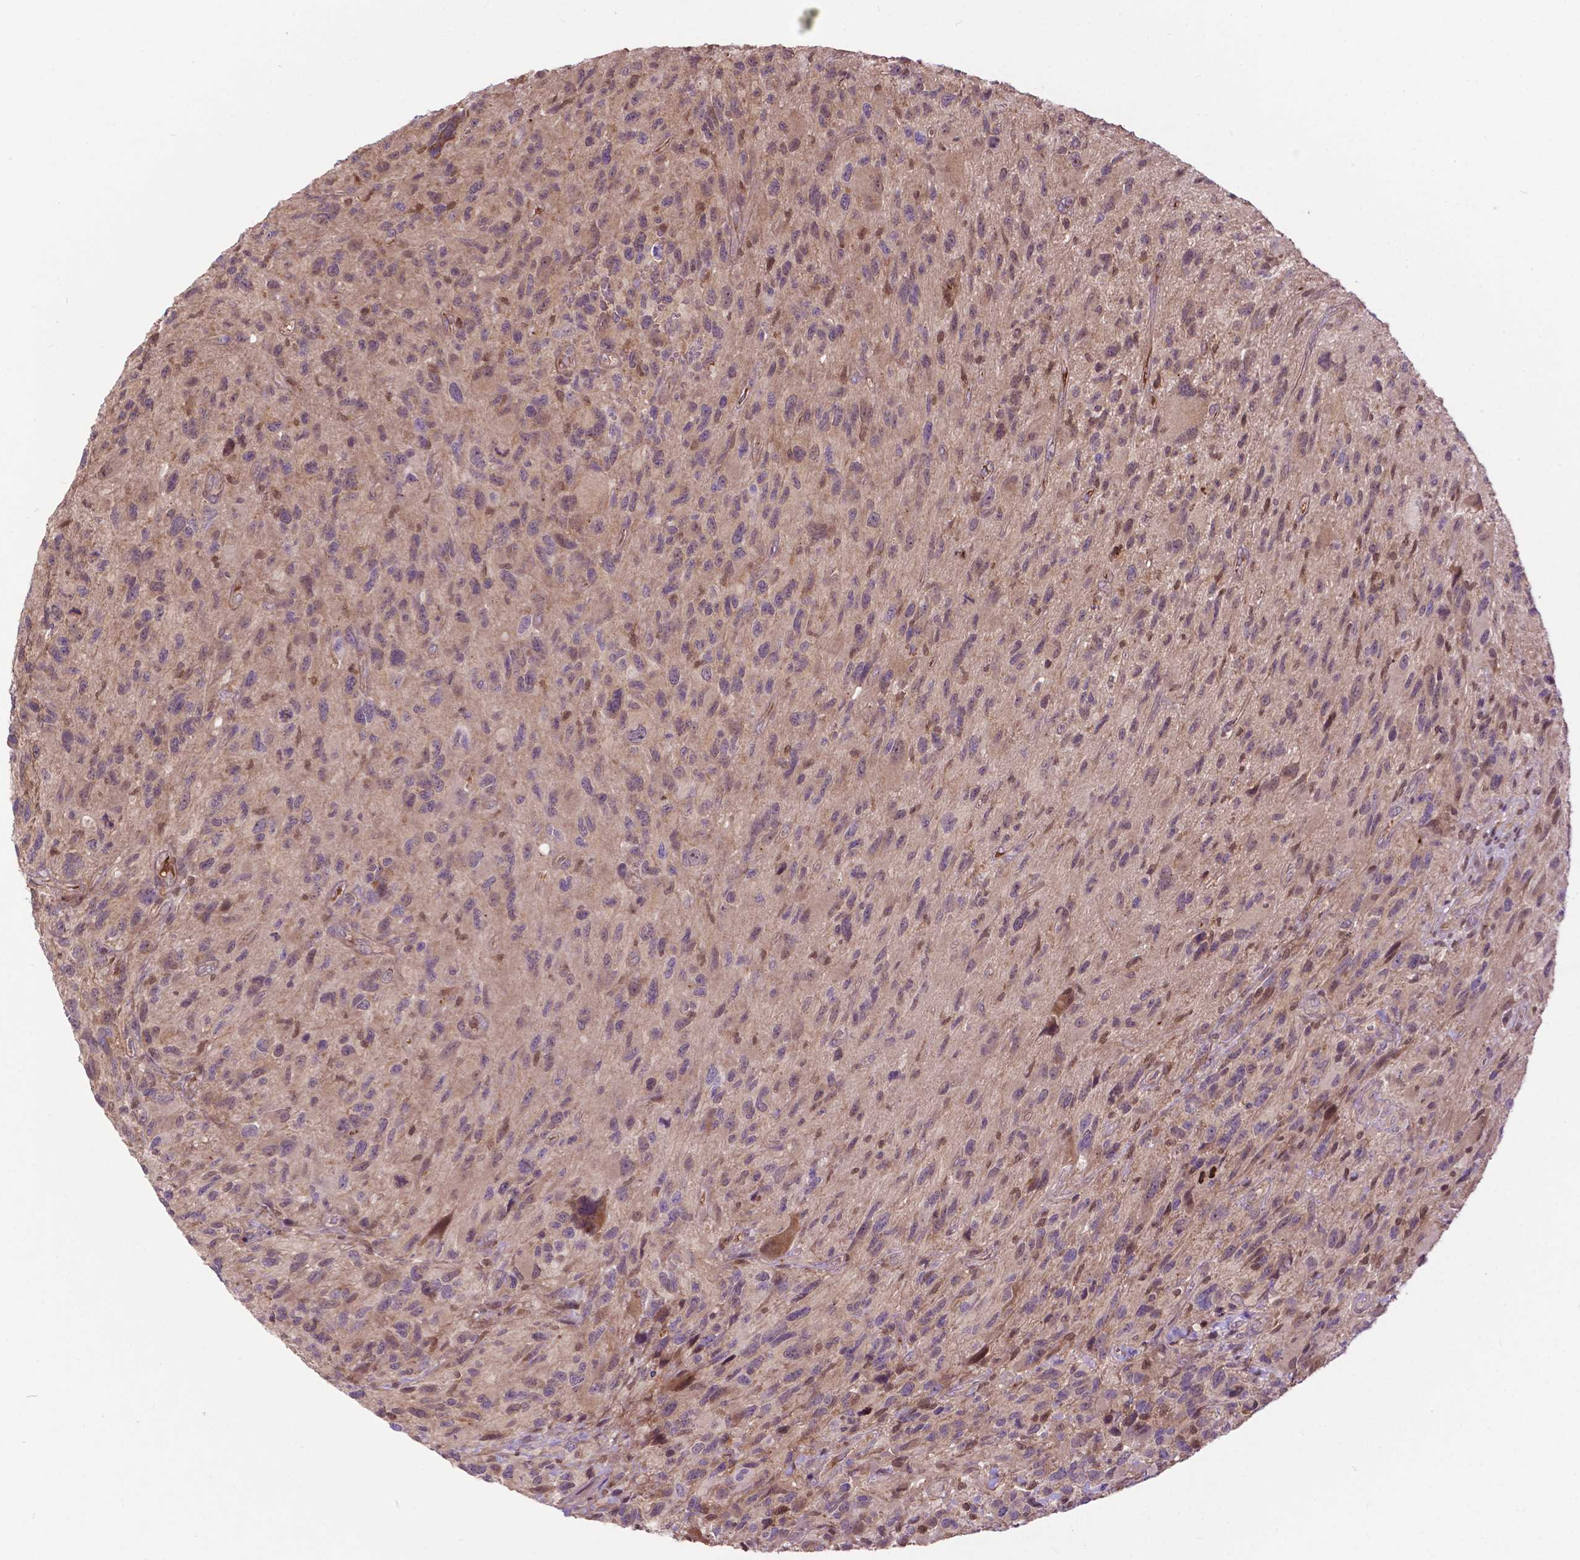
{"staining": {"intensity": "weak", "quantity": "25%-75%", "location": "cytoplasmic/membranous"}, "tissue": "glioma", "cell_type": "Tumor cells", "image_type": "cancer", "snomed": [{"axis": "morphology", "description": "Glioma, malignant, NOS"}, {"axis": "morphology", "description": "Glioma, malignant, High grade"}, {"axis": "topography", "description": "Brain"}], "caption": "IHC of human glioma exhibits low levels of weak cytoplasmic/membranous staining in approximately 25%-75% of tumor cells.", "gene": "CHMP4A", "patient": {"sex": "female", "age": 71}}